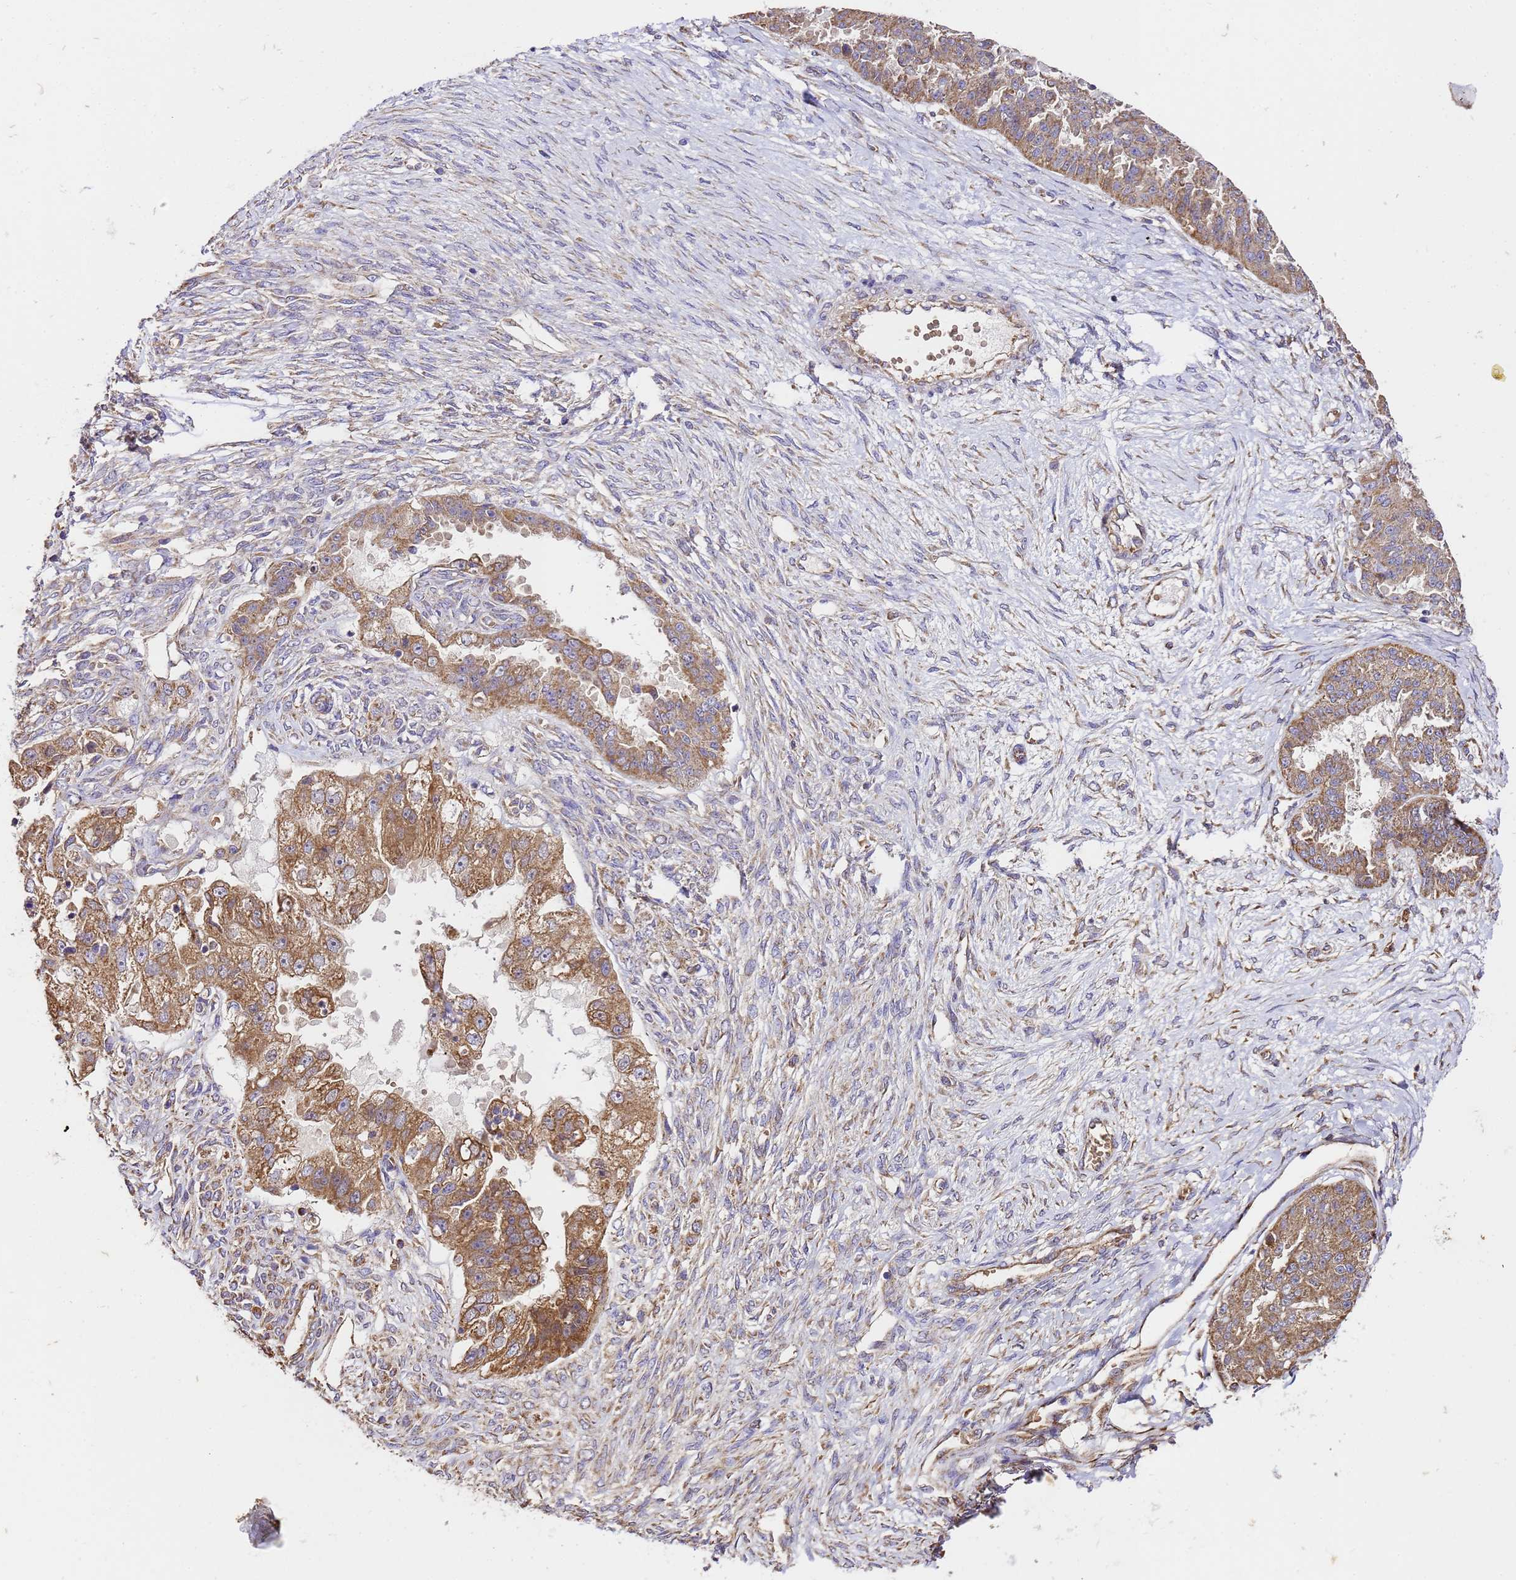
{"staining": {"intensity": "strong", "quantity": "25%-75%", "location": "cytoplasmic/membranous"}, "tissue": "ovarian cancer", "cell_type": "Tumor cells", "image_type": "cancer", "snomed": [{"axis": "morphology", "description": "Cystadenocarcinoma, serous, NOS"}, {"axis": "topography", "description": "Ovary"}], "caption": "A high amount of strong cytoplasmic/membranous staining is seen in approximately 25%-75% of tumor cells in ovarian cancer (serous cystadenocarcinoma) tissue. (IHC, brightfield microscopy, high magnification).", "gene": "LRRIQ1", "patient": {"sex": "female", "age": 58}}